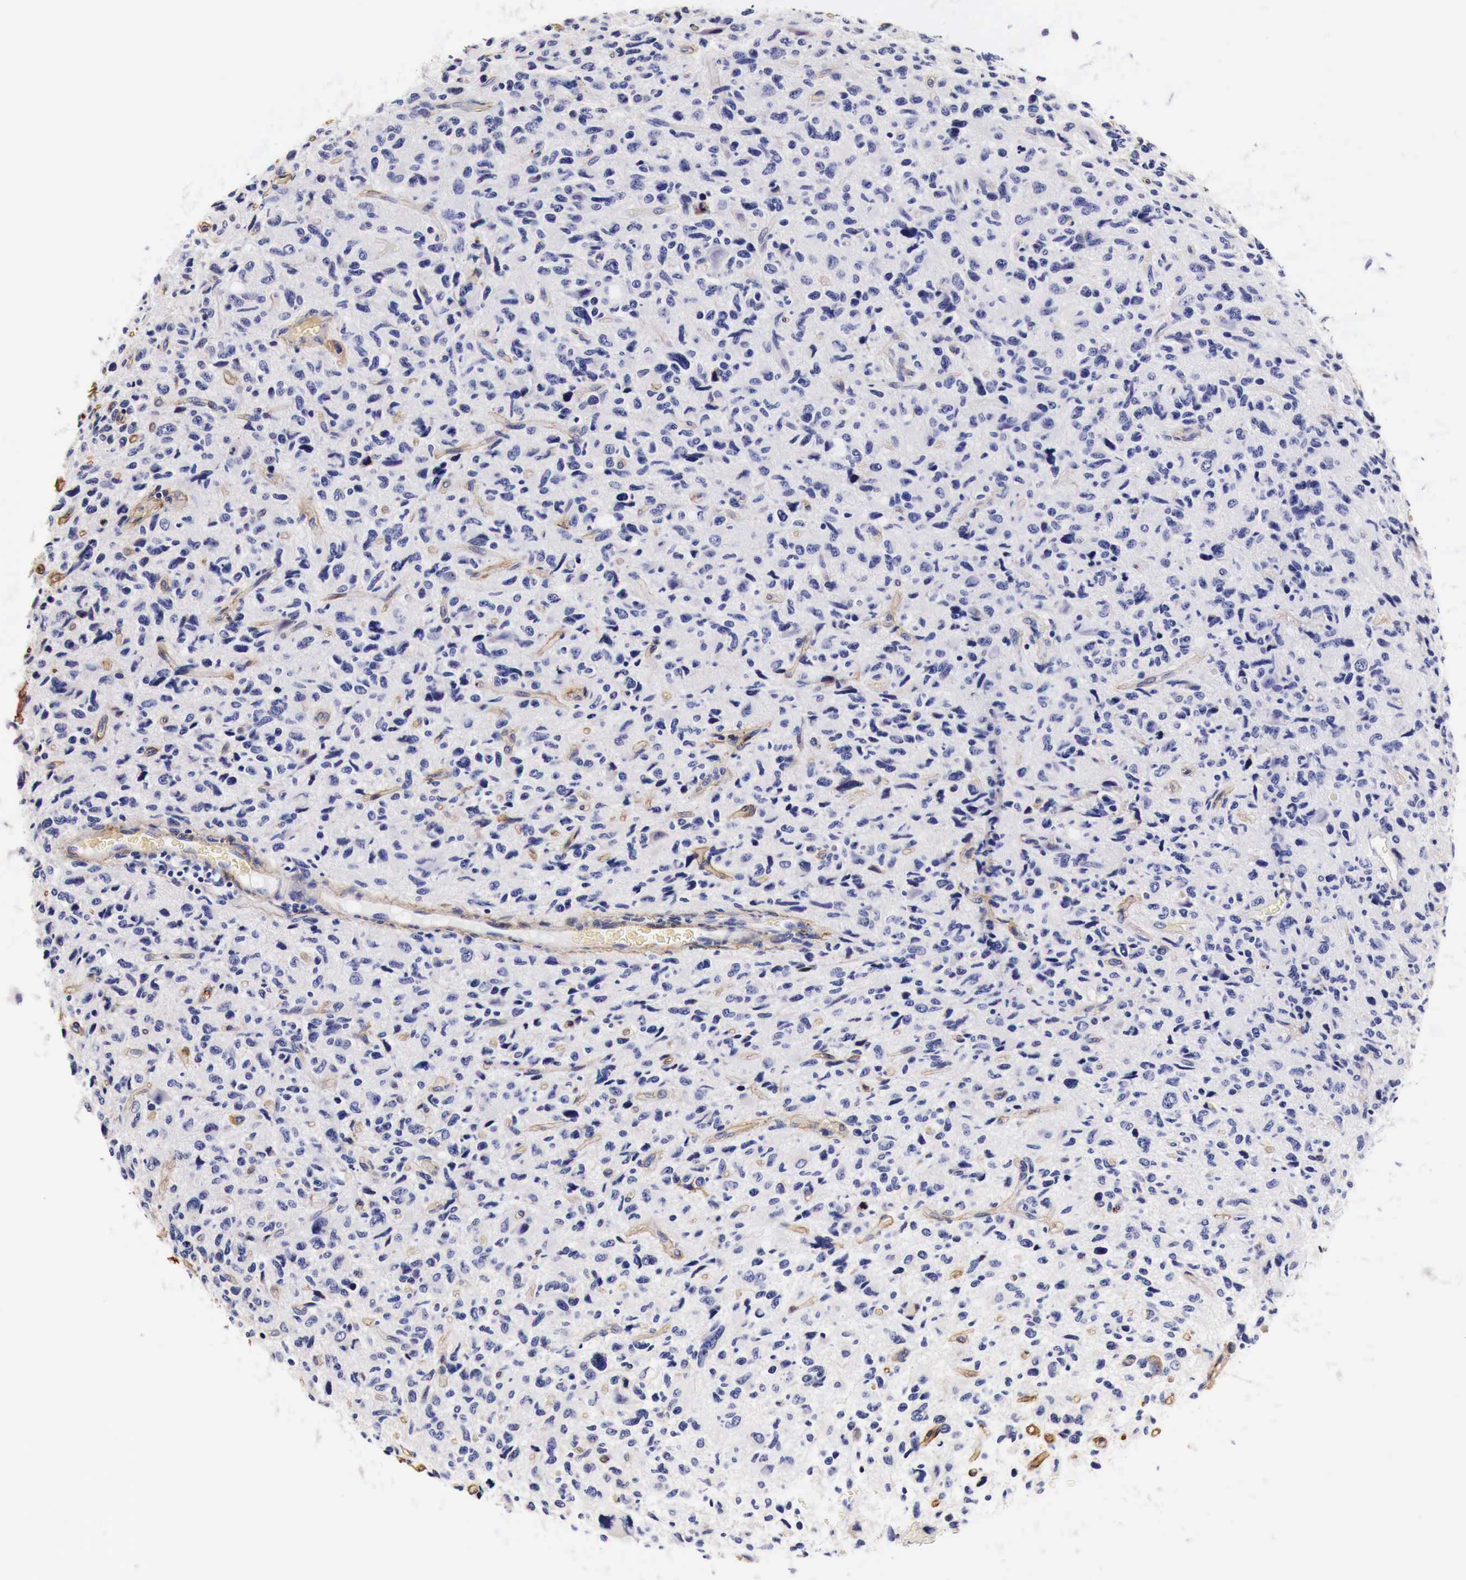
{"staining": {"intensity": "negative", "quantity": "none", "location": "none"}, "tissue": "glioma", "cell_type": "Tumor cells", "image_type": "cancer", "snomed": [{"axis": "morphology", "description": "Glioma, malignant, High grade"}, {"axis": "topography", "description": "Brain"}], "caption": "IHC of human glioma displays no positivity in tumor cells.", "gene": "LAMB2", "patient": {"sex": "female", "age": 60}}